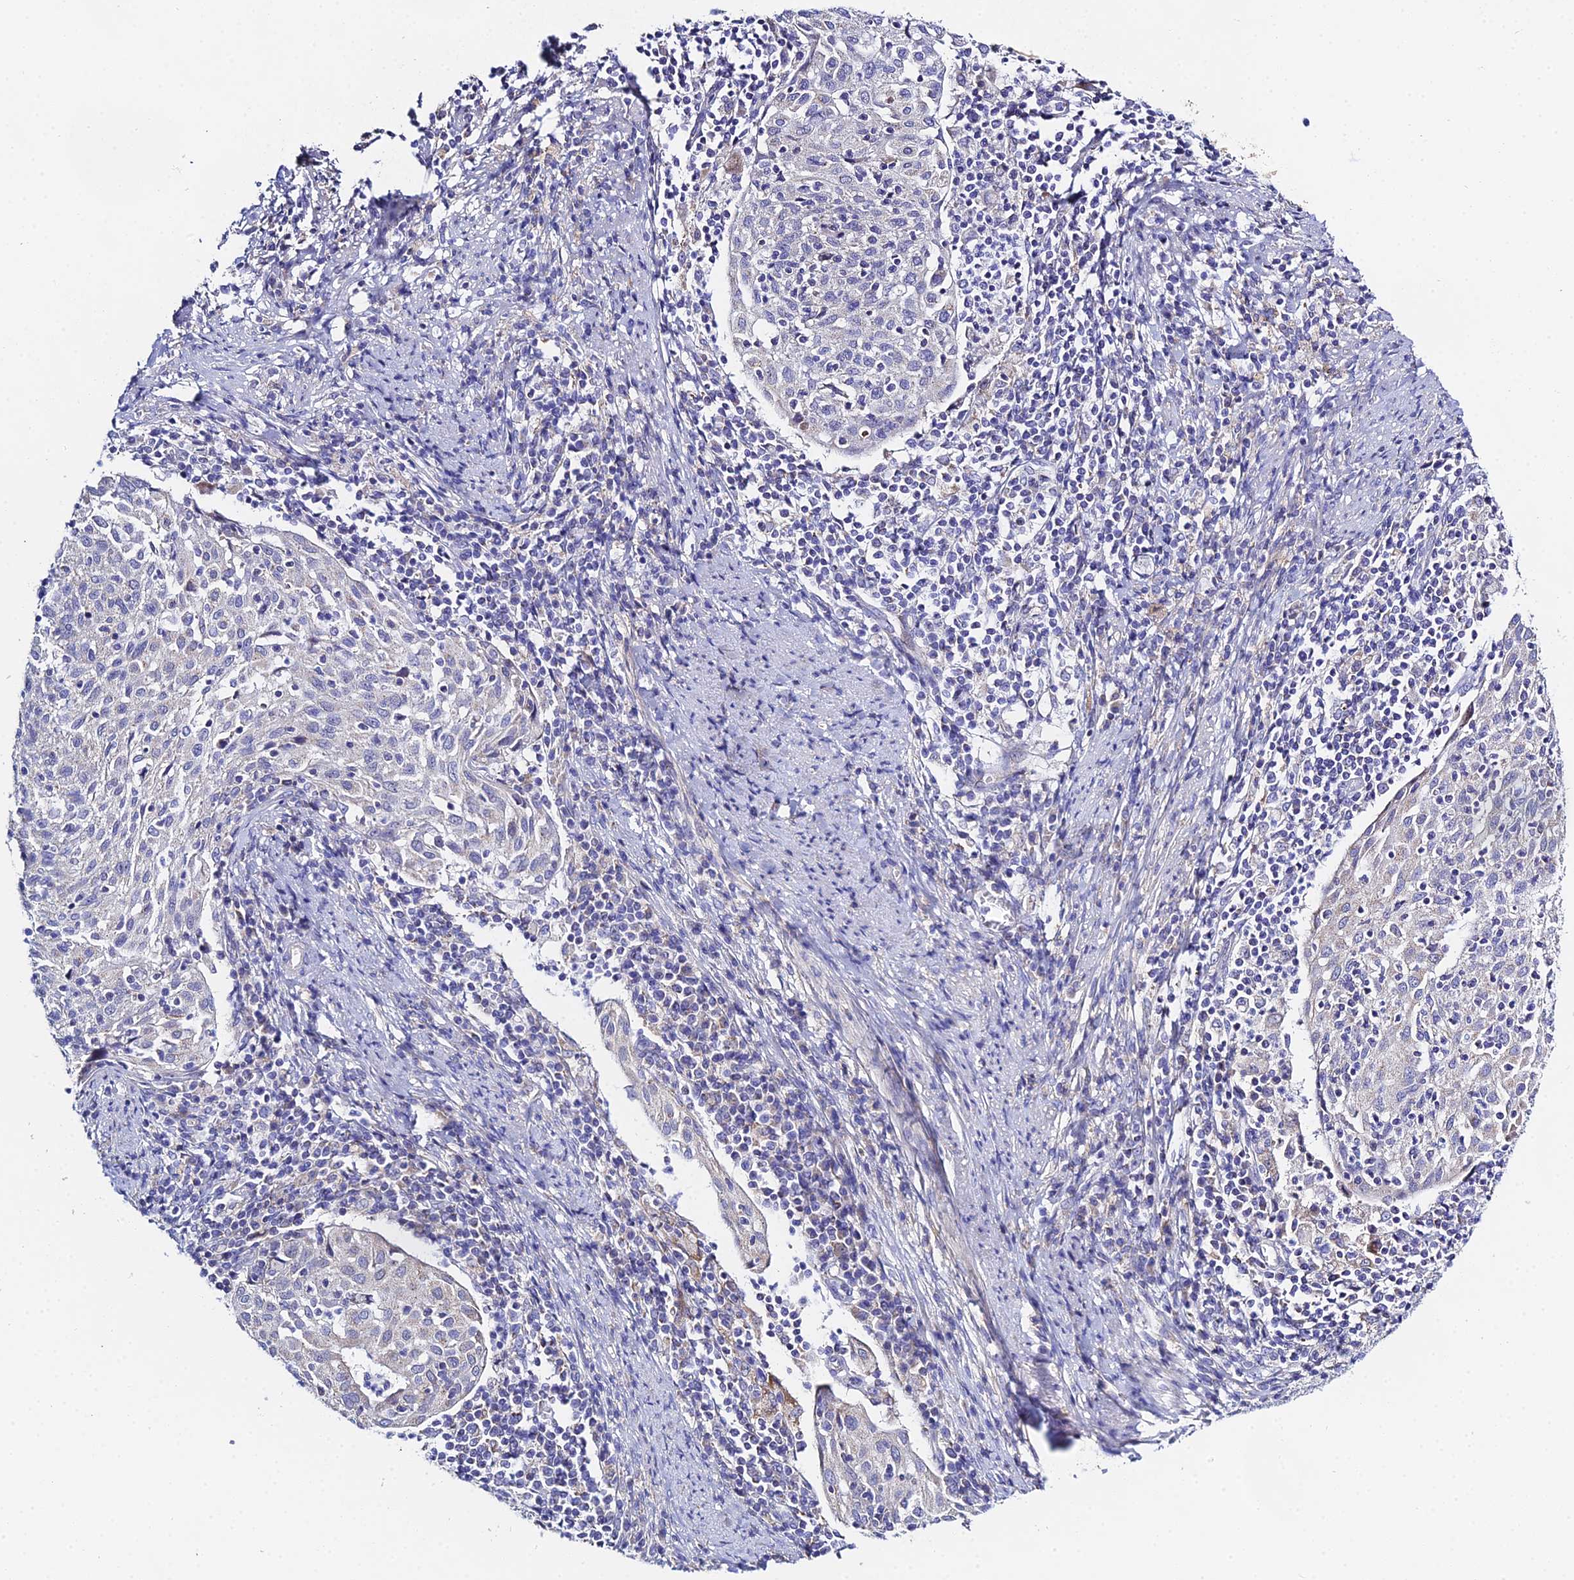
{"staining": {"intensity": "negative", "quantity": "none", "location": "none"}, "tissue": "cervical cancer", "cell_type": "Tumor cells", "image_type": "cancer", "snomed": [{"axis": "morphology", "description": "Squamous cell carcinoma, NOS"}, {"axis": "topography", "description": "Cervix"}], "caption": "Cervical cancer (squamous cell carcinoma) was stained to show a protein in brown. There is no significant positivity in tumor cells. (DAB immunohistochemistry (IHC), high magnification).", "gene": "PPP2R2C", "patient": {"sex": "female", "age": 52}}